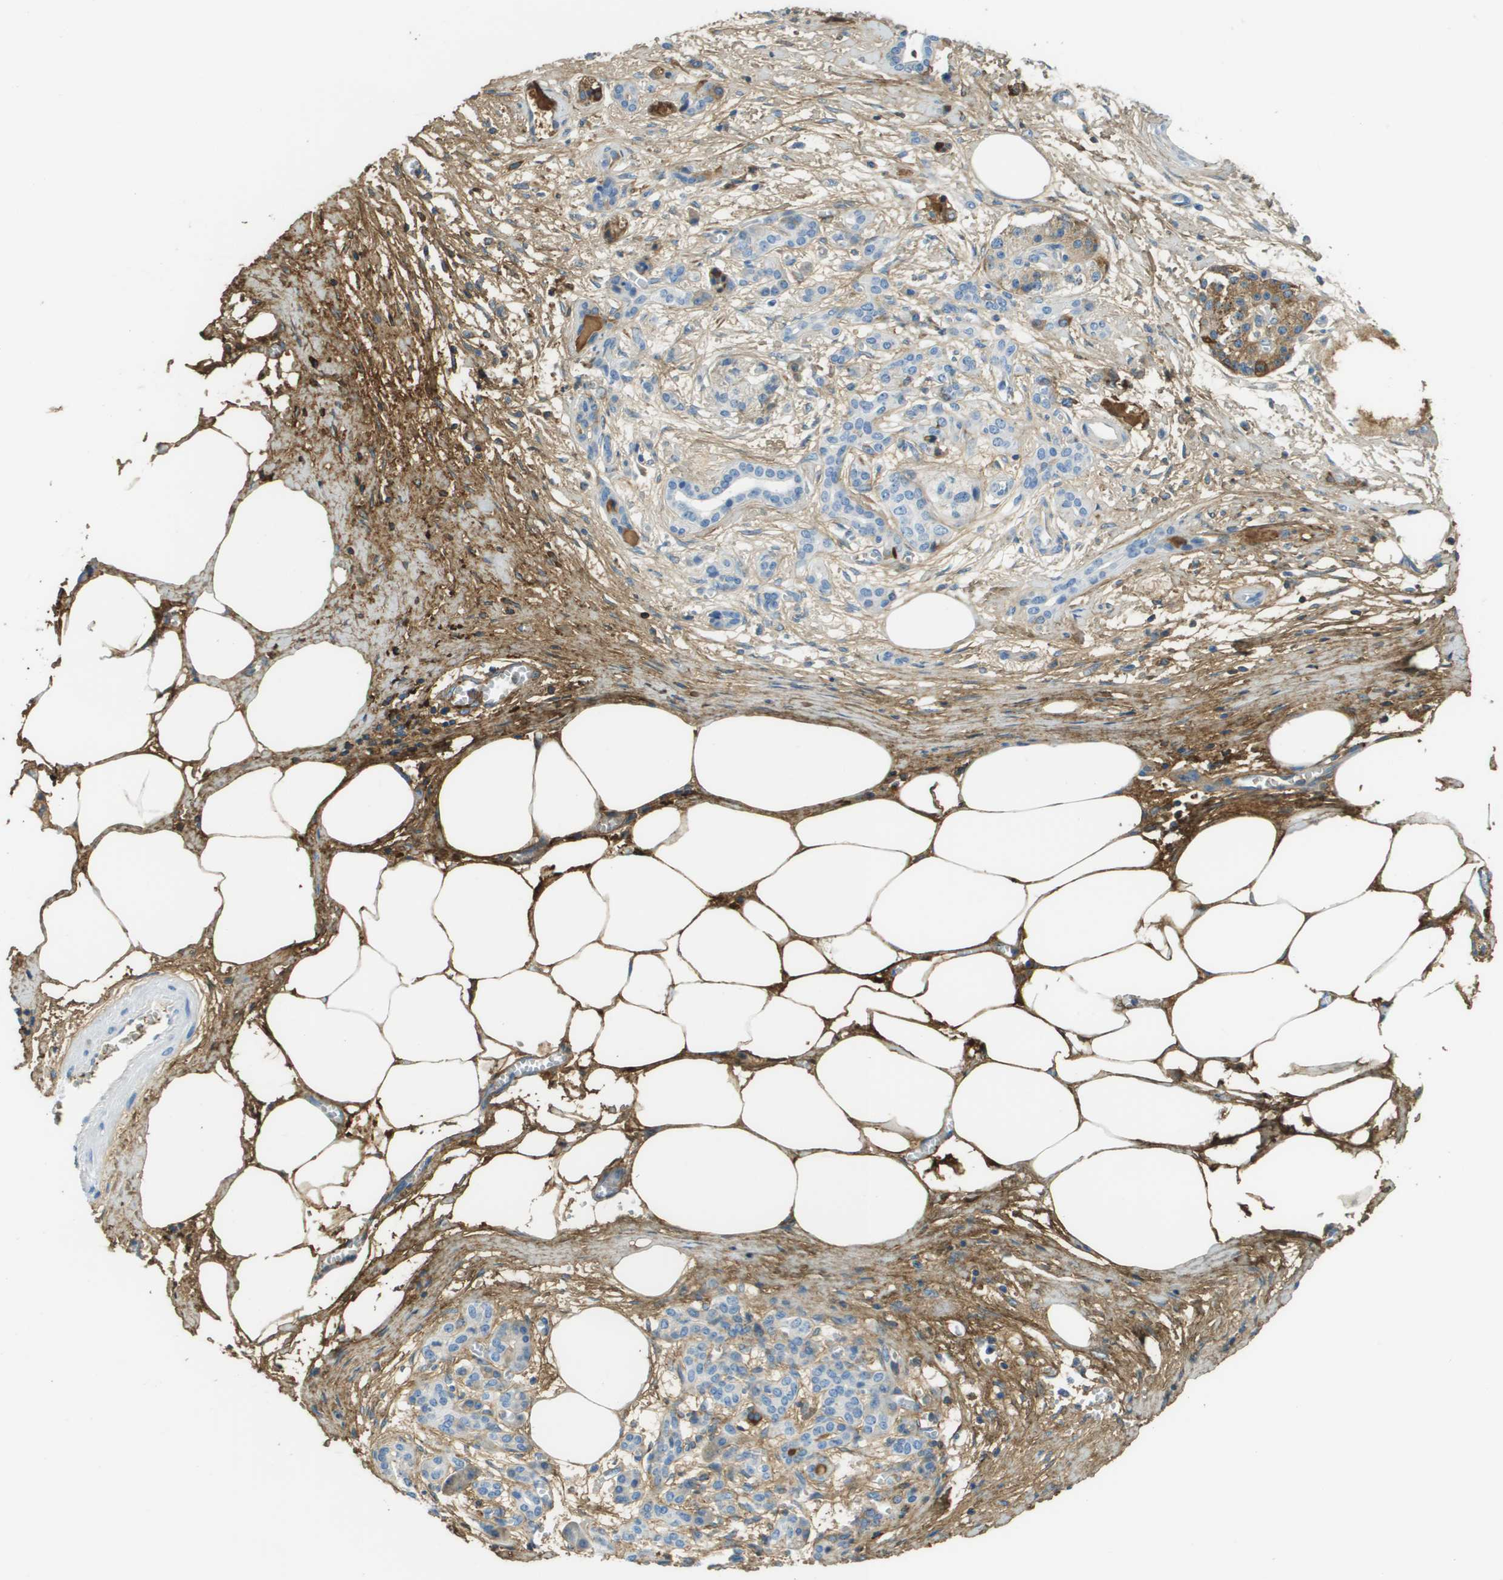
{"staining": {"intensity": "negative", "quantity": "none", "location": "none"}, "tissue": "pancreatic cancer", "cell_type": "Tumor cells", "image_type": "cancer", "snomed": [{"axis": "morphology", "description": "Adenocarcinoma, NOS"}, {"axis": "topography", "description": "Pancreas"}], "caption": "Image shows no significant protein staining in tumor cells of adenocarcinoma (pancreatic). (DAB IHC with hematoxylin counter stain).", "gene": "DCN", "patient": {"sex": "female", "age": 70}}